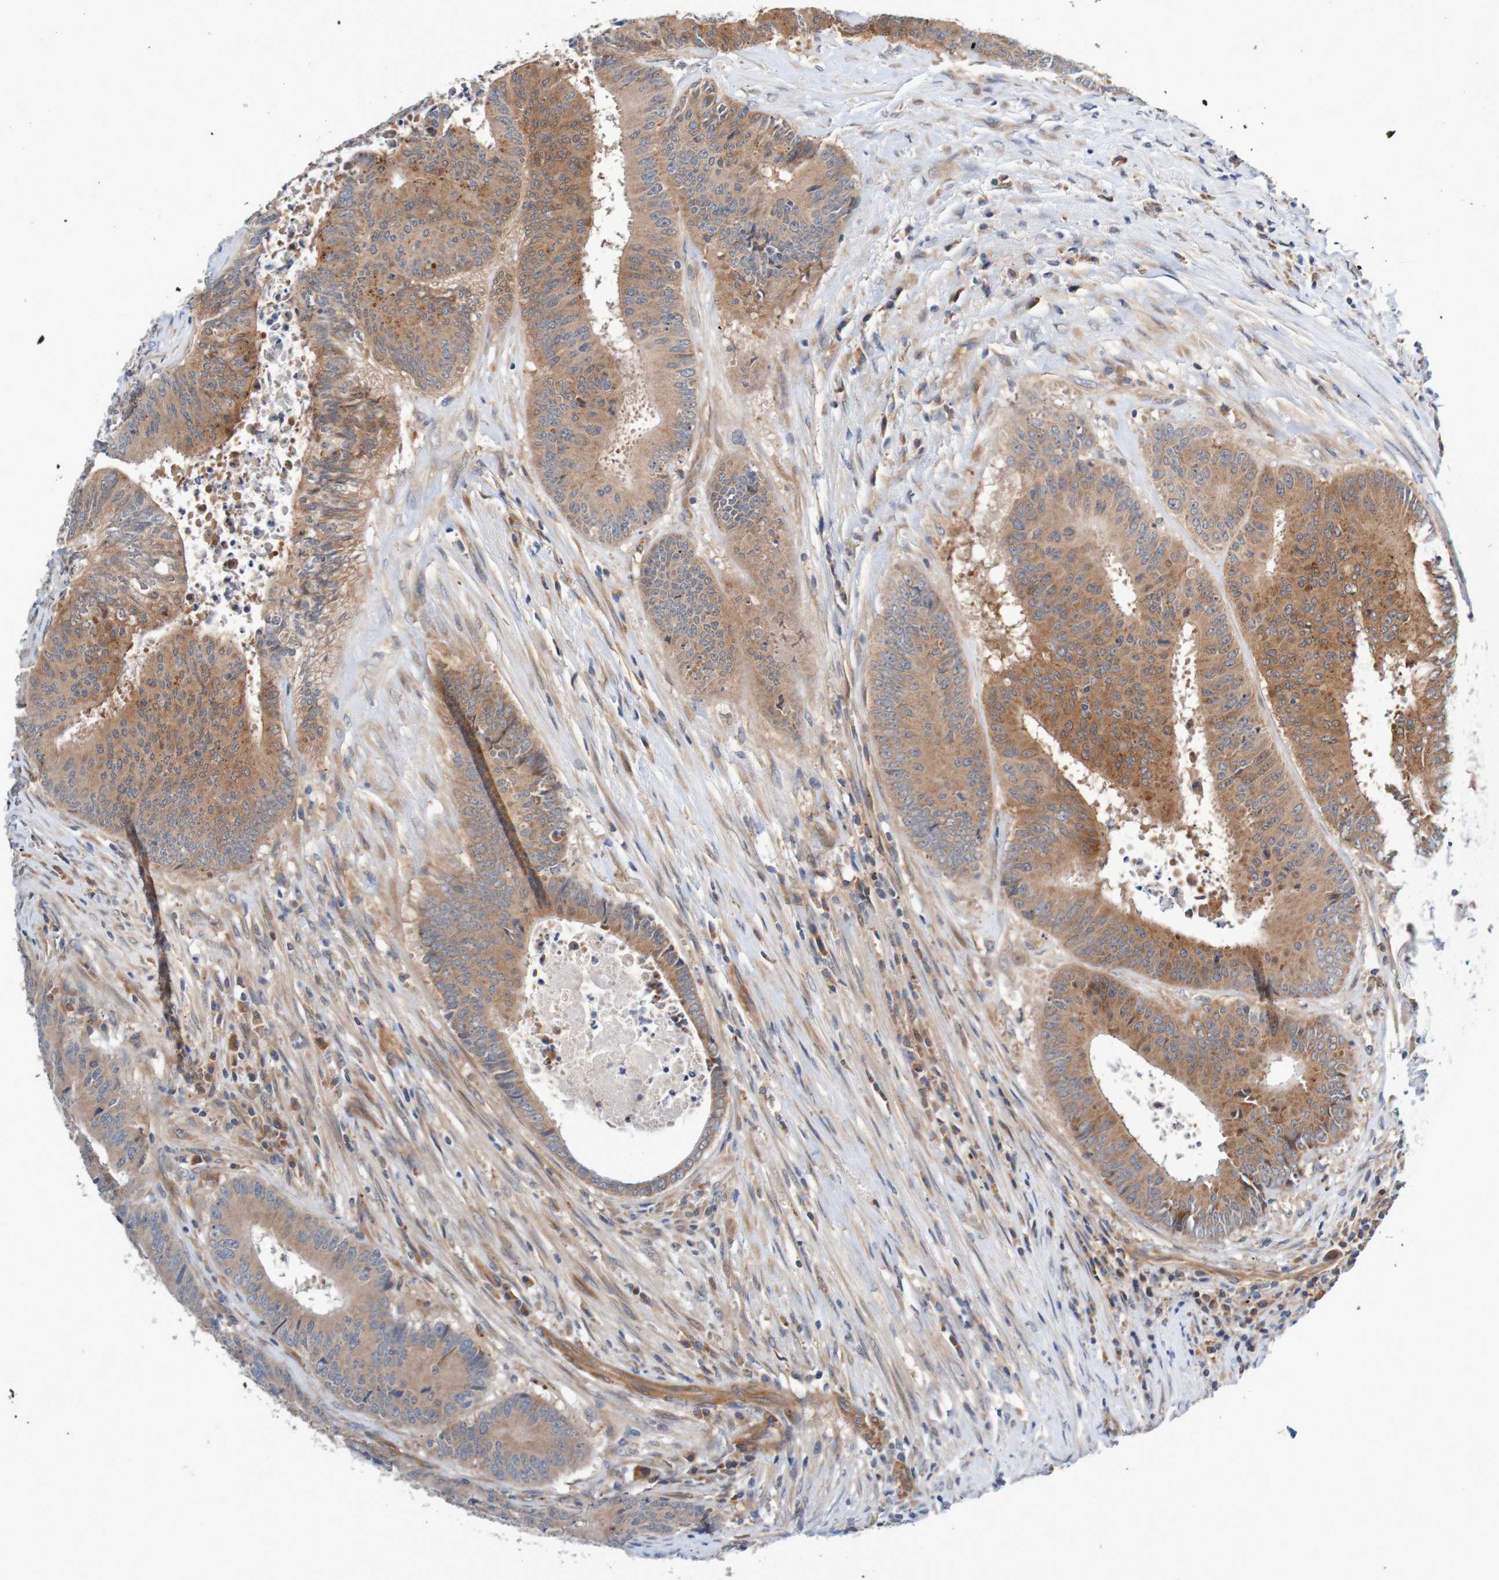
{"staining": {"intensity": "moderate", "quantity": ">75%", "location": "cytoplasmic/membranous"}, "tissue": "colorectal cancer", "cell_type": "Tumor cells", "image_type": "cancer", "snomed": [{"axis": "morphology", "description": "Adenocarcinoma, NOS"}, {"axis": "topography", "description": "Rectum"}], "caption": "This histopathology image reveals colorectal cancer stained with IHC to label a protein in brown. The cytoplasmic/membranous of tumor cells show moderate positivity for the protein. Nuclei are counter-stained blue.", "gene": "CPED1", "patient": {"sex": "male", "age": 72}}